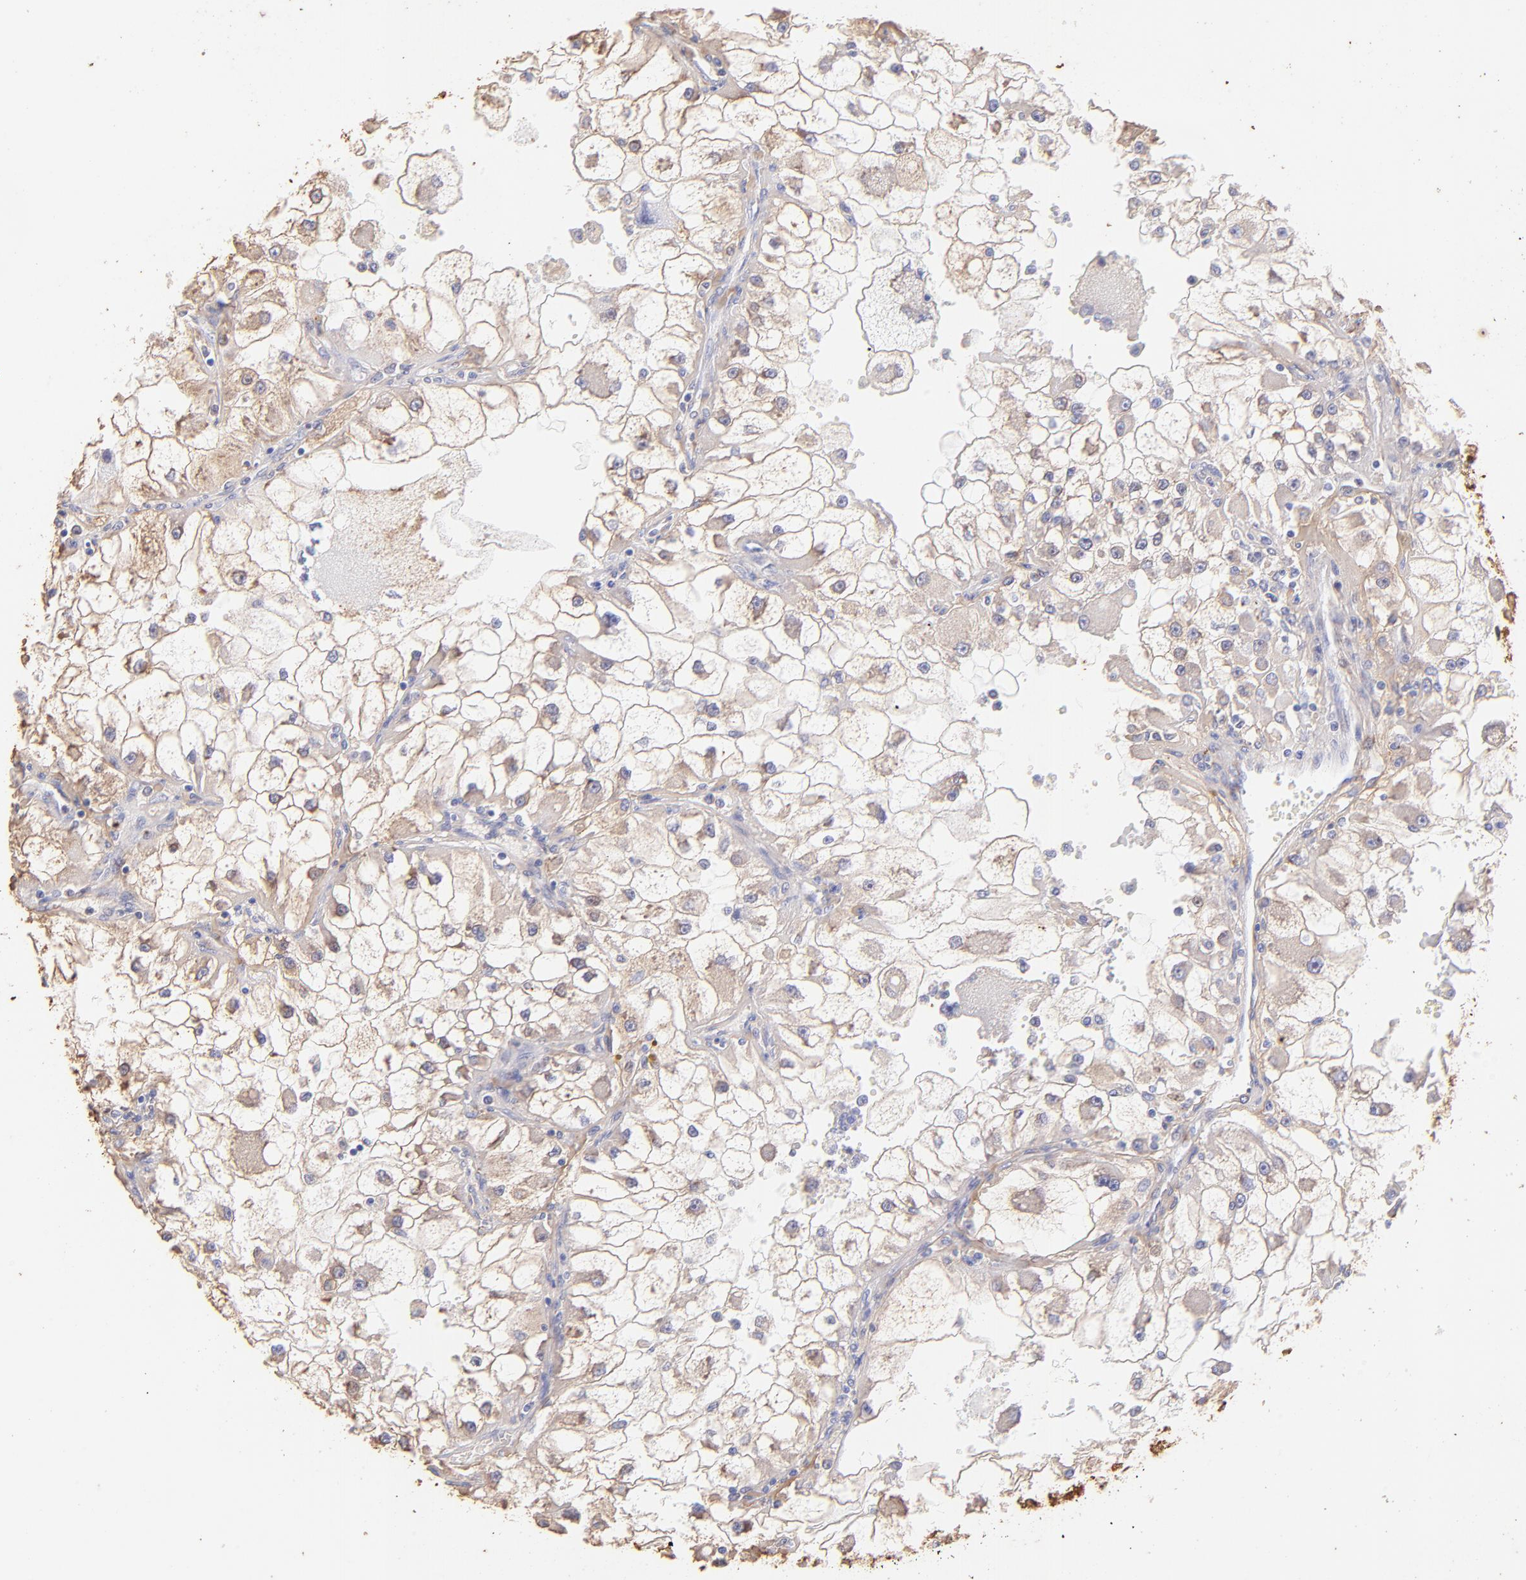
{"staining": {"intensity": "weak", "quantity": "25%-75%", "location": "cytoplasmic/membranous"}, "tissue": "renal cancer", "cell_type": "Tumor cells", "image_type": "cancer", "snomed": [{"axis": "morphology", "description": "Adenocarcinoma, NOS"}, {"axis": "topography", "description": "Kidney"}], "caption": "Adenocarcinoma (renal) was stained to show a protein in brown. There is low levels of weak cytoplasmic/membranous positivity in about 25%-75% of tumor cells.", "gene": "BGN", "patient": {"sex": "female", "age": 73}}